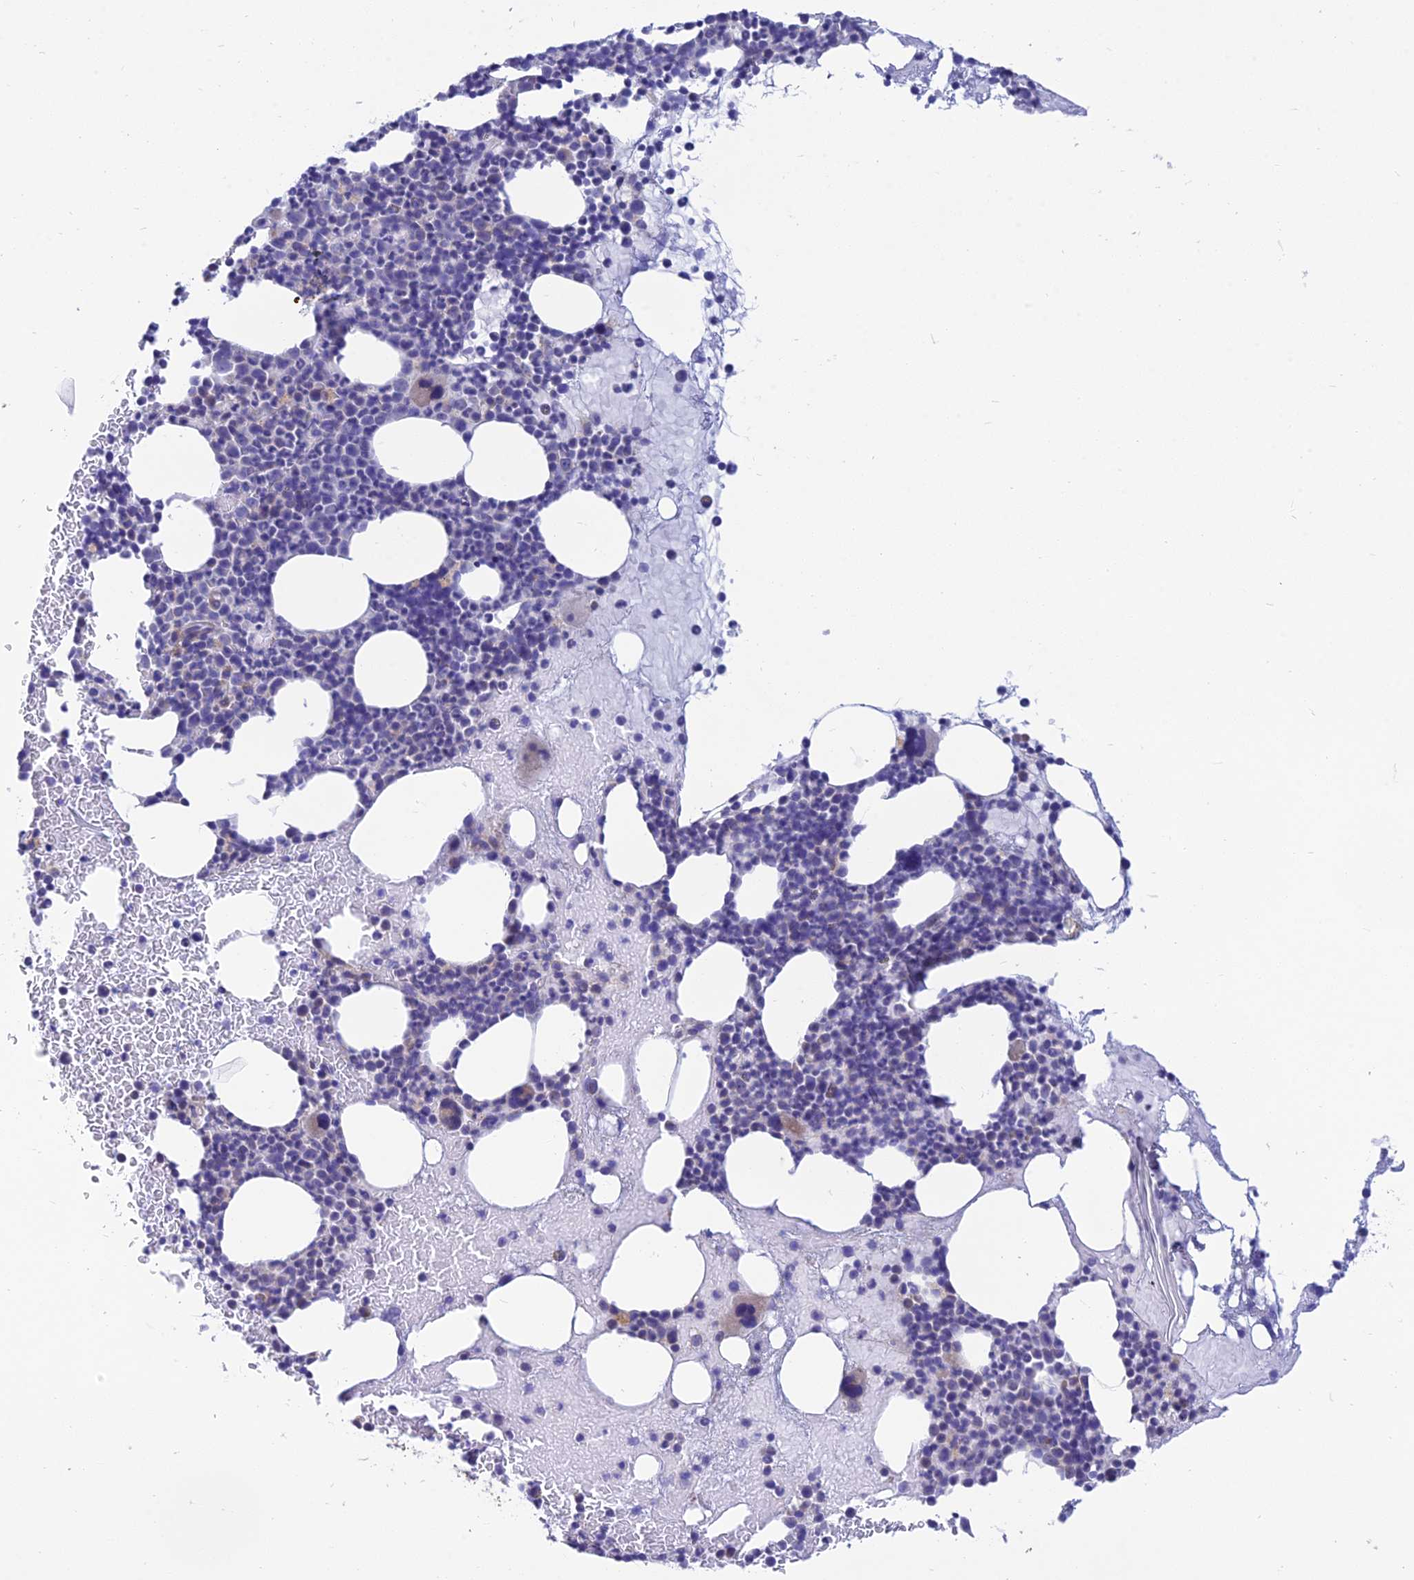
{"staining": {"intensity": "negative", "quantity": "none", "location": "none"}, "tissue": "bone marrow", "cell_type": "Hematopoietic cells", "image_type": "normal", "snomed": [{"axis": "morphology", "description": "Normal tissue, NOS"}, {"axis": "topography", "description": "Bone marrow"}], "caption": "Protein analysis of benign bone marrow demonstrates no significant positivity in hematopoietic cells.", "gene": "TMEM30B", "patient": {"sex": "female", "age": 83}}